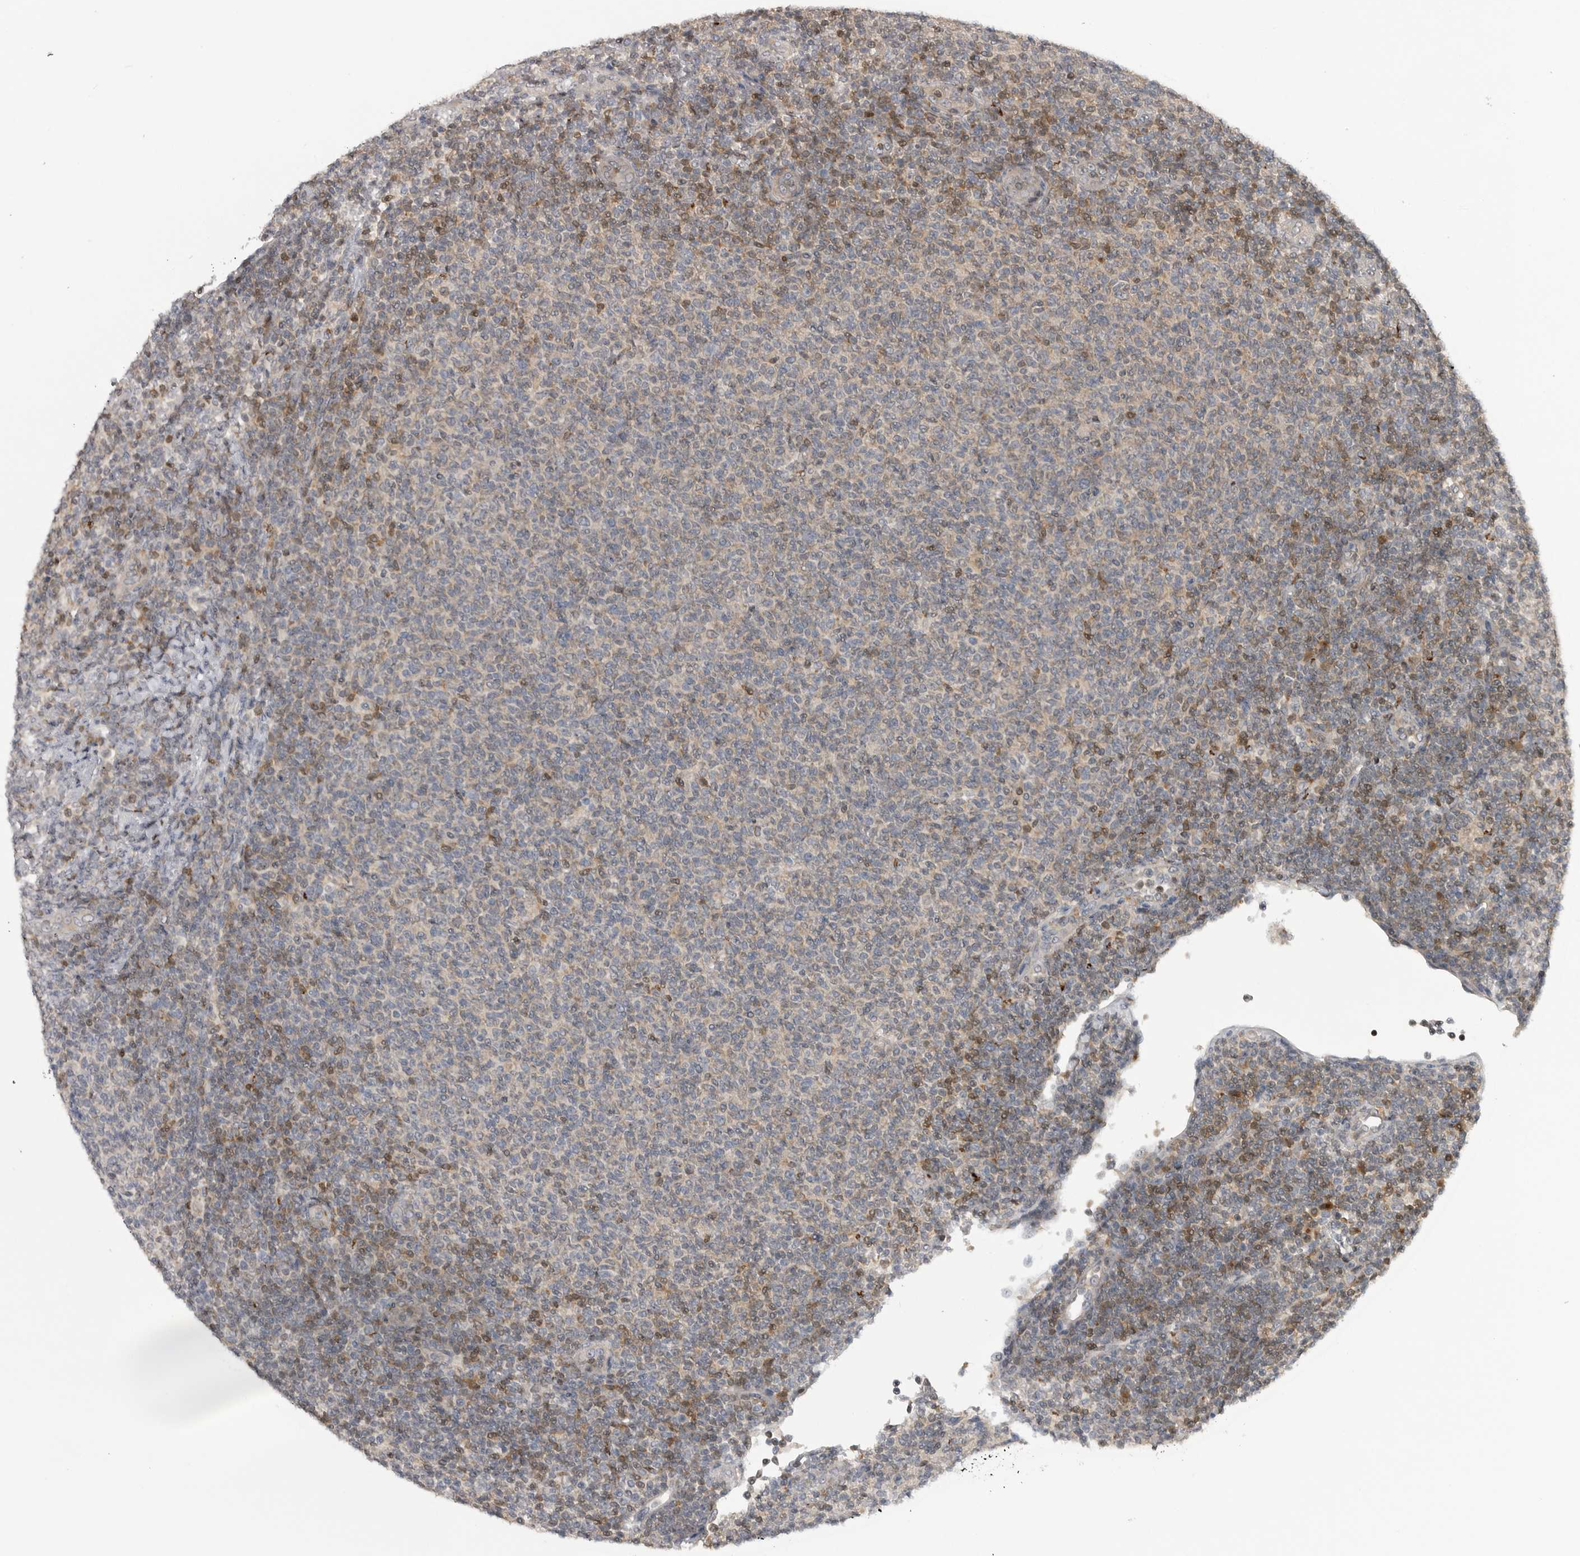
{"staining": {"intensity": "negative", "quantity": "none", "location": "none"}, "tissue": "lymphoma", "cell_type": "Tumor cells", "image_type": "cancer", "snomed": [{"axis": "morphology", "description": "Malignant lymphoma, non-Hodgkin's type, Low grade"}, {"axis": "topography", "description": "Lymph node"}], "caption": "This is a photomicrograph of IHC staining of lymphoma, which shows no staining in tumor cells.", "gene": "MAPK13", "patient": {"sex": "male", "age": 66}}